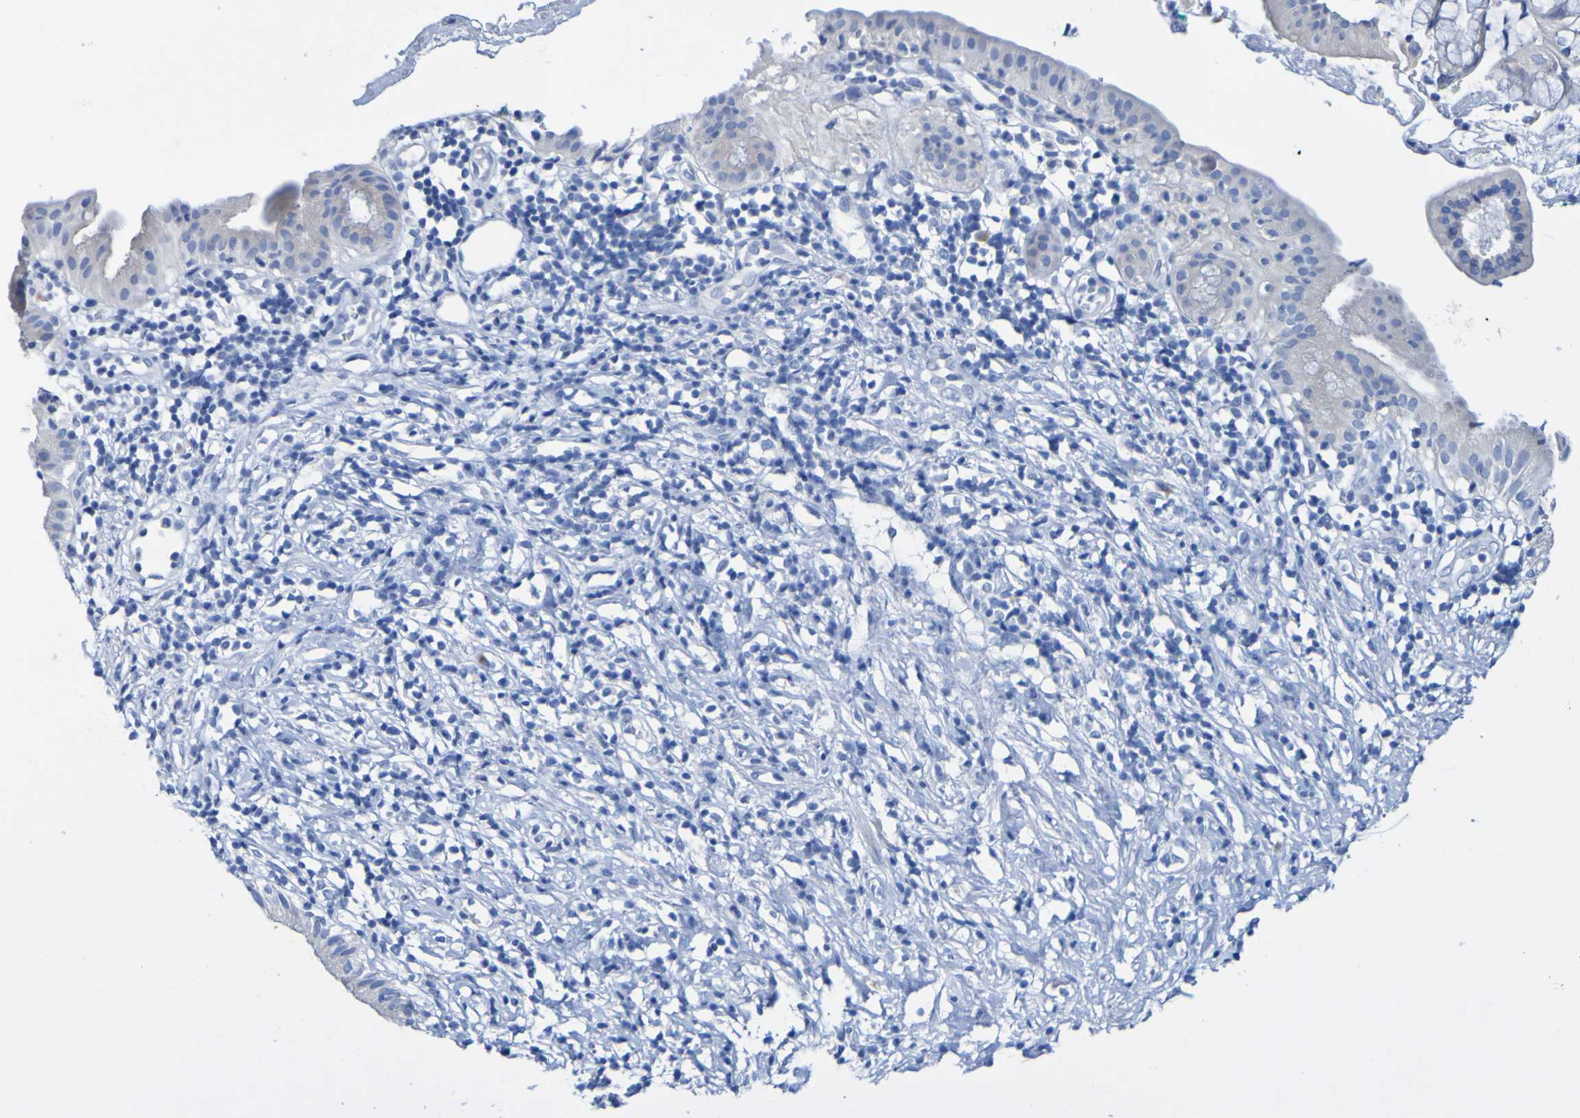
{"staining": {"intensity": "negative", "quantity": "none", "location": "none"}, "tissue": "pancreatic cancer", "cell_type": "Tumor cells", "image_type": "cancer", "snomed": [{"axis": "morphology", "description": "Adenocarcinoma, NOS"}, {"axis": "morphology", "description": "Adenocarcinoma, metastatic, NOS"}, {"axis": "topography", "description": "Lymph node"}, {"axis": "topography", "description": "Pancreas"}, {"axis": "topography", "description": "Duodenum"}], "caption": "There is no significant expression in tumor cells of metastatic adenocarcinoma (pancreatic). Brightfield microscopy of IHC stained with DAB (brown) and hematoxylin (blue), captured at high magnification.", "gene": "ACMSD", "patient": {"sex": "female", "age": 64}}